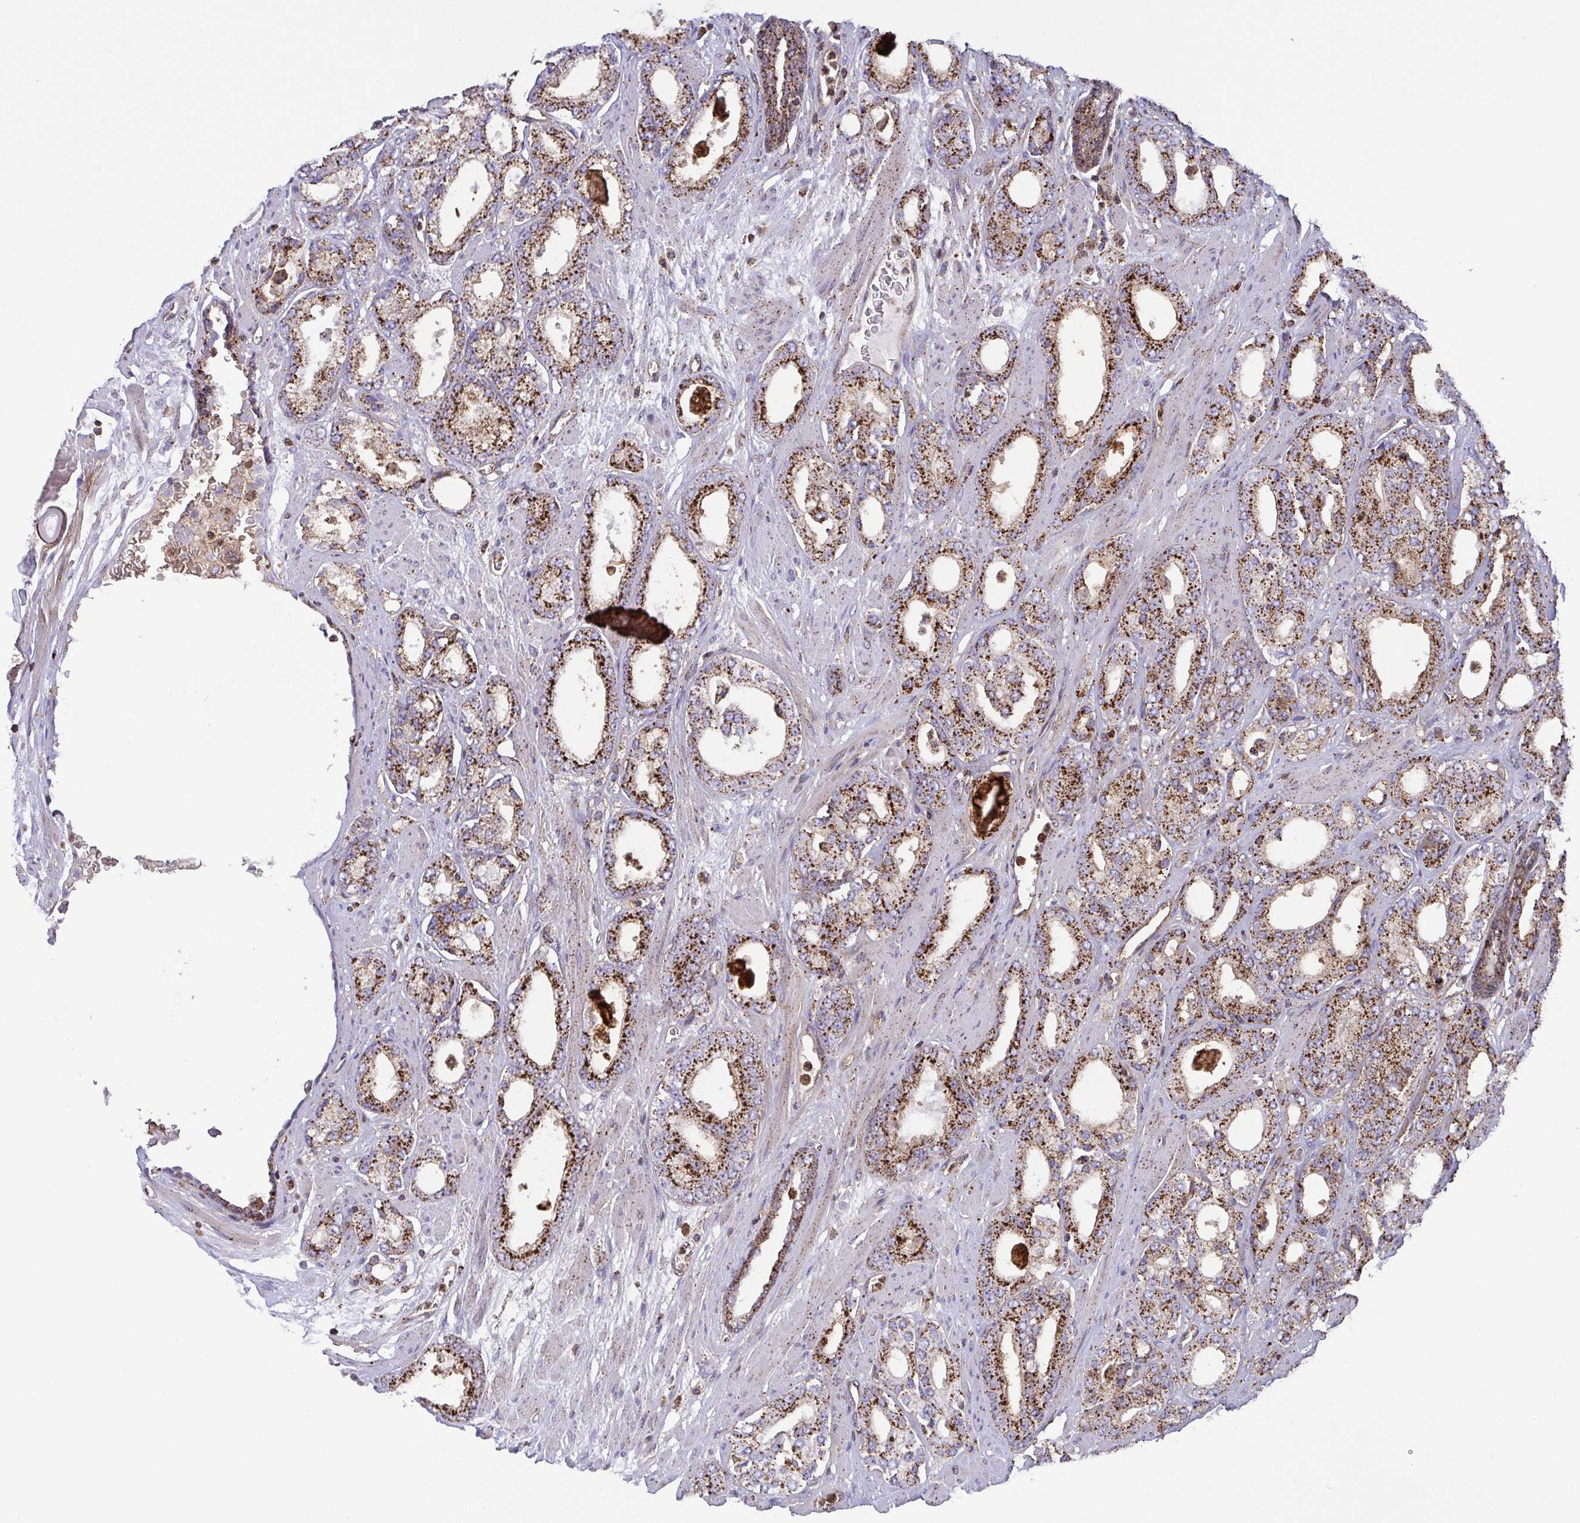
{"staining": {"intensity": "moderate", "quantity": ">75%", "location": "cytoplasmic/membranous"}, "tissue": "prostate cancer", "cell_type": "Tumor cells", "image_type": "cancer", "snomed": [{"axis": "morphology", "description": "Adenocarcinoma, High grade"}, {"axis": "topography", "description": "Prostate"}], "caption": "DAB immunohistochemical staining of human prostate cancer (adenocarcinoma (high-grade)) shows moderate cytoplasmic/membranous protein expression in about >75% of tumor cells.", "gene": "CHMP1B", "patient": {"sex": "male", "age": 64}}